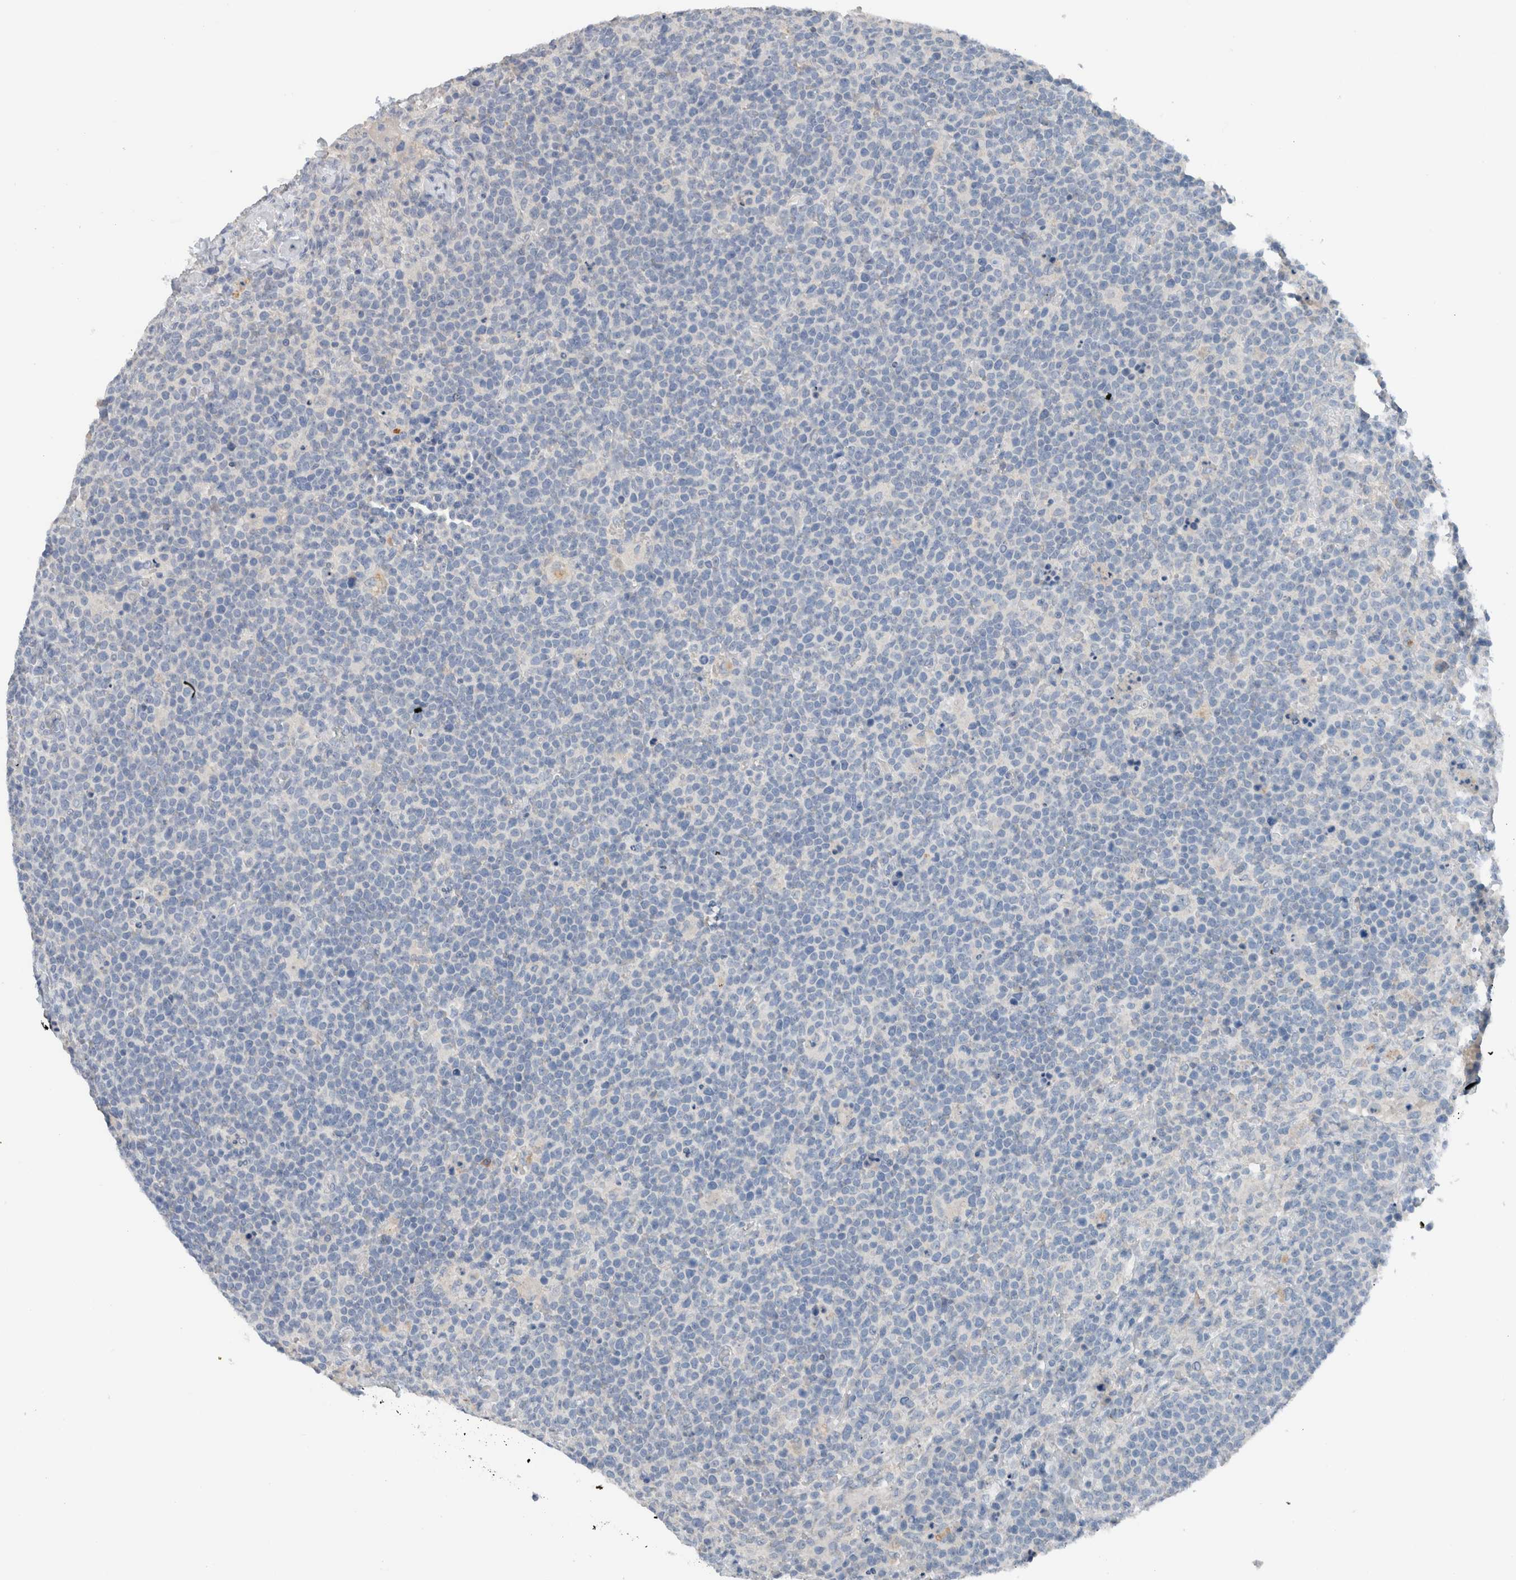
{"staining": {"intensity": "negative", "quantity": "none", "location": "none"}, "tissue": "lymphoma", "cell_type": "Tumor cells", "image_type": "cancer", "snomed": [{"axis": "morphology", "description": "Malignant lymphoma, non-Hodgkin's type, High grade"}, {"axis": "topography", "description": "Lymph node"}], "caption": "Tumor cells show no significant protein staining in lymphoma.", "gene": "DUOX1", "patient": {"sex": "male", "age": 61}}